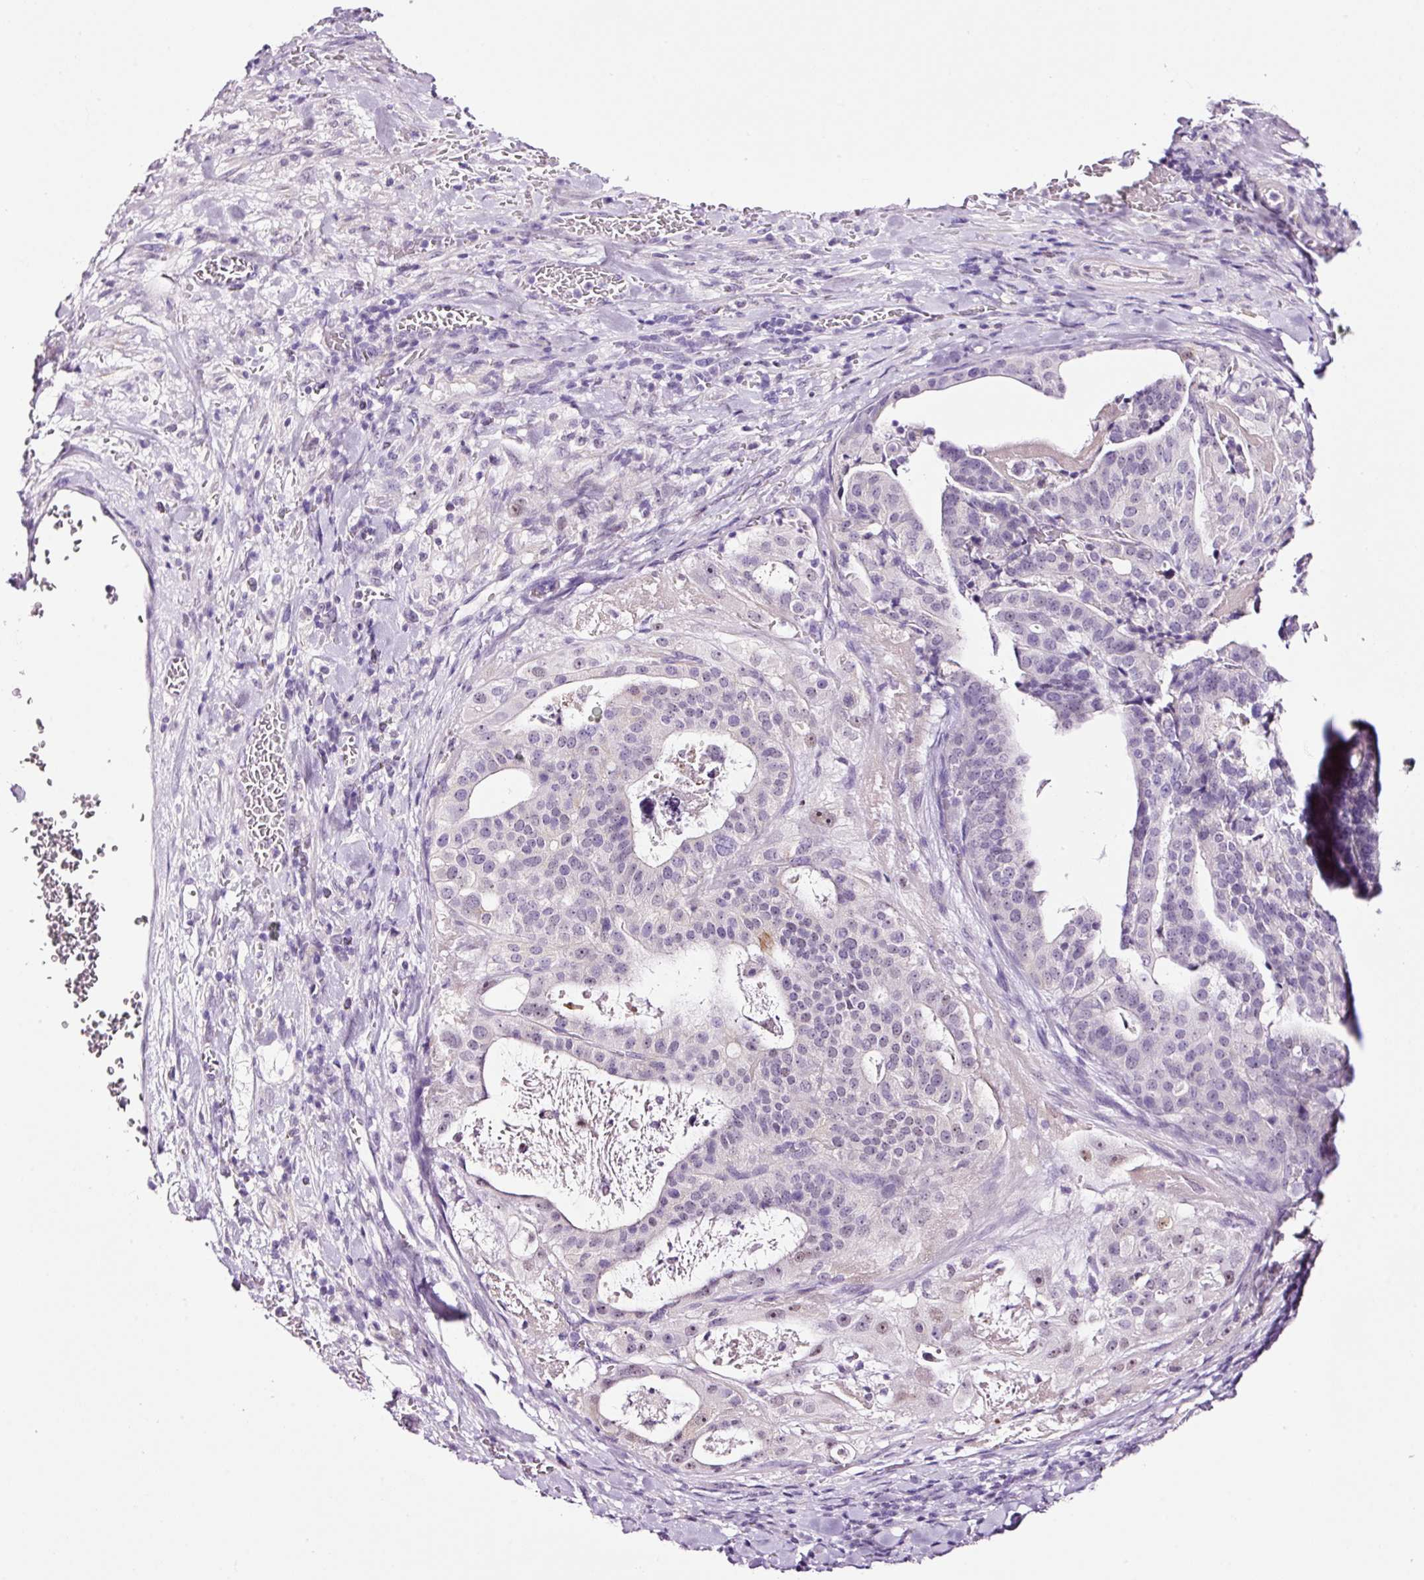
{"staining": {"intensity": "negative", "quantity": "none", "location": "none"}, "tissue": "stomach cancer", "cell_type": "Tumor cells", "image_type": "cancer", "snomed": [{"axis": "morphology", "description": "Adenocarcinoma, NOS"}, {"axis": "topography", "description": "Stomach"}], "caption": "The micrograph displays no staining of tumor cells in stomach cancer.", "gene": "RTF2", "patient": {"sex": "male", "age": 48}}